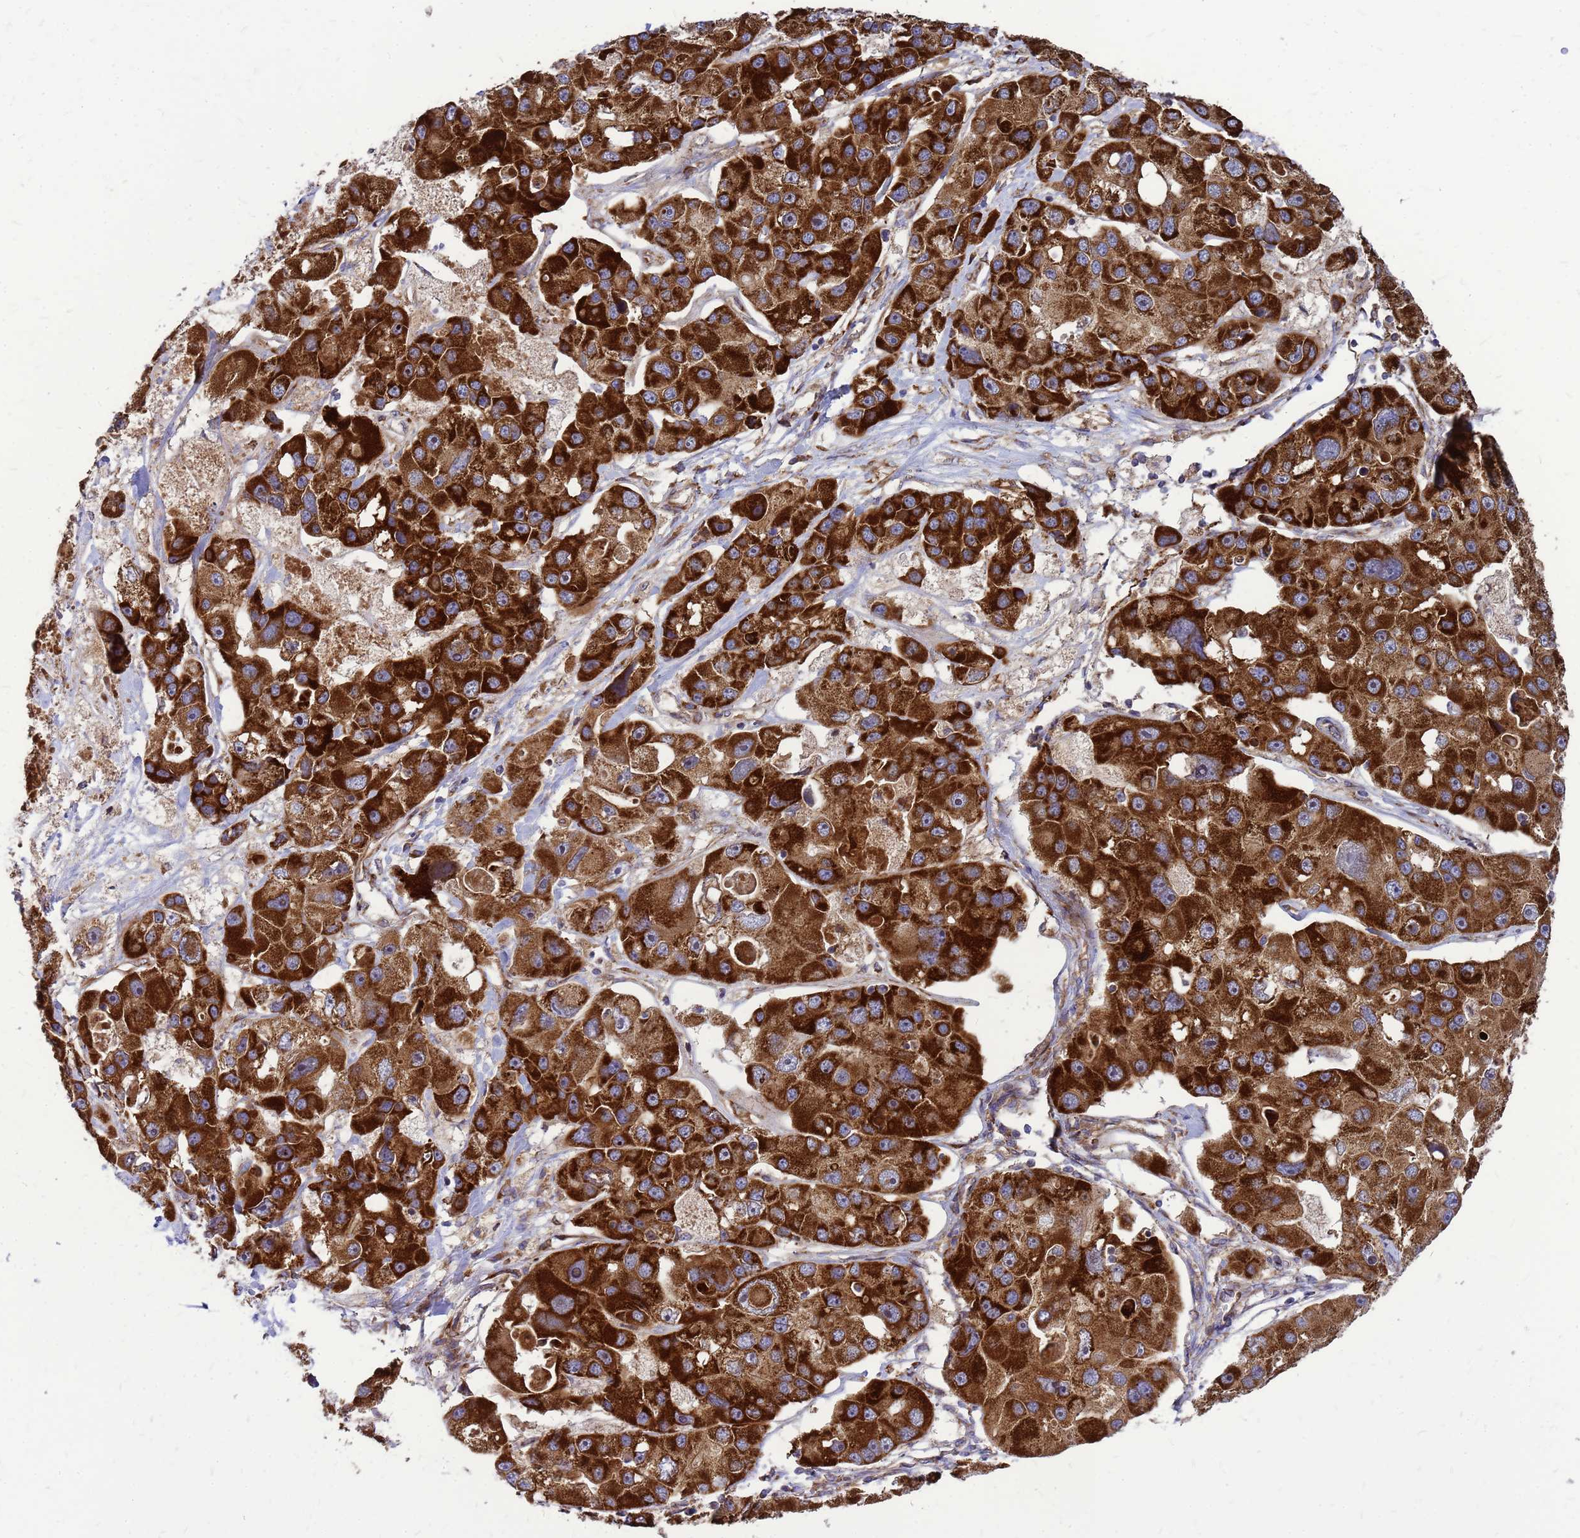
{"staining": {"intensity": "strong", "quantity": ">75%", "location": "cytoplasmic/membranous"}, "tissue": "lung cancer", "cell_type": "Tumor cells", "image_type": "cancer", "snomed": [{"axis": "morphology", "description": "Adenocarcinoma, NOS"}, {"axis": "topography", "description": "Lung"}], "caption": "This histopathology image displays adenocarcinoma (lung) stained with immunohistochemistry to label a protein in brown. The cytoplasmic/membranous of tumor cells show strong positivity for the protein. Nuclei are counter-stained blue.", "gene": "FSTL4", "patient": {"sex": "female", "age": 54}}